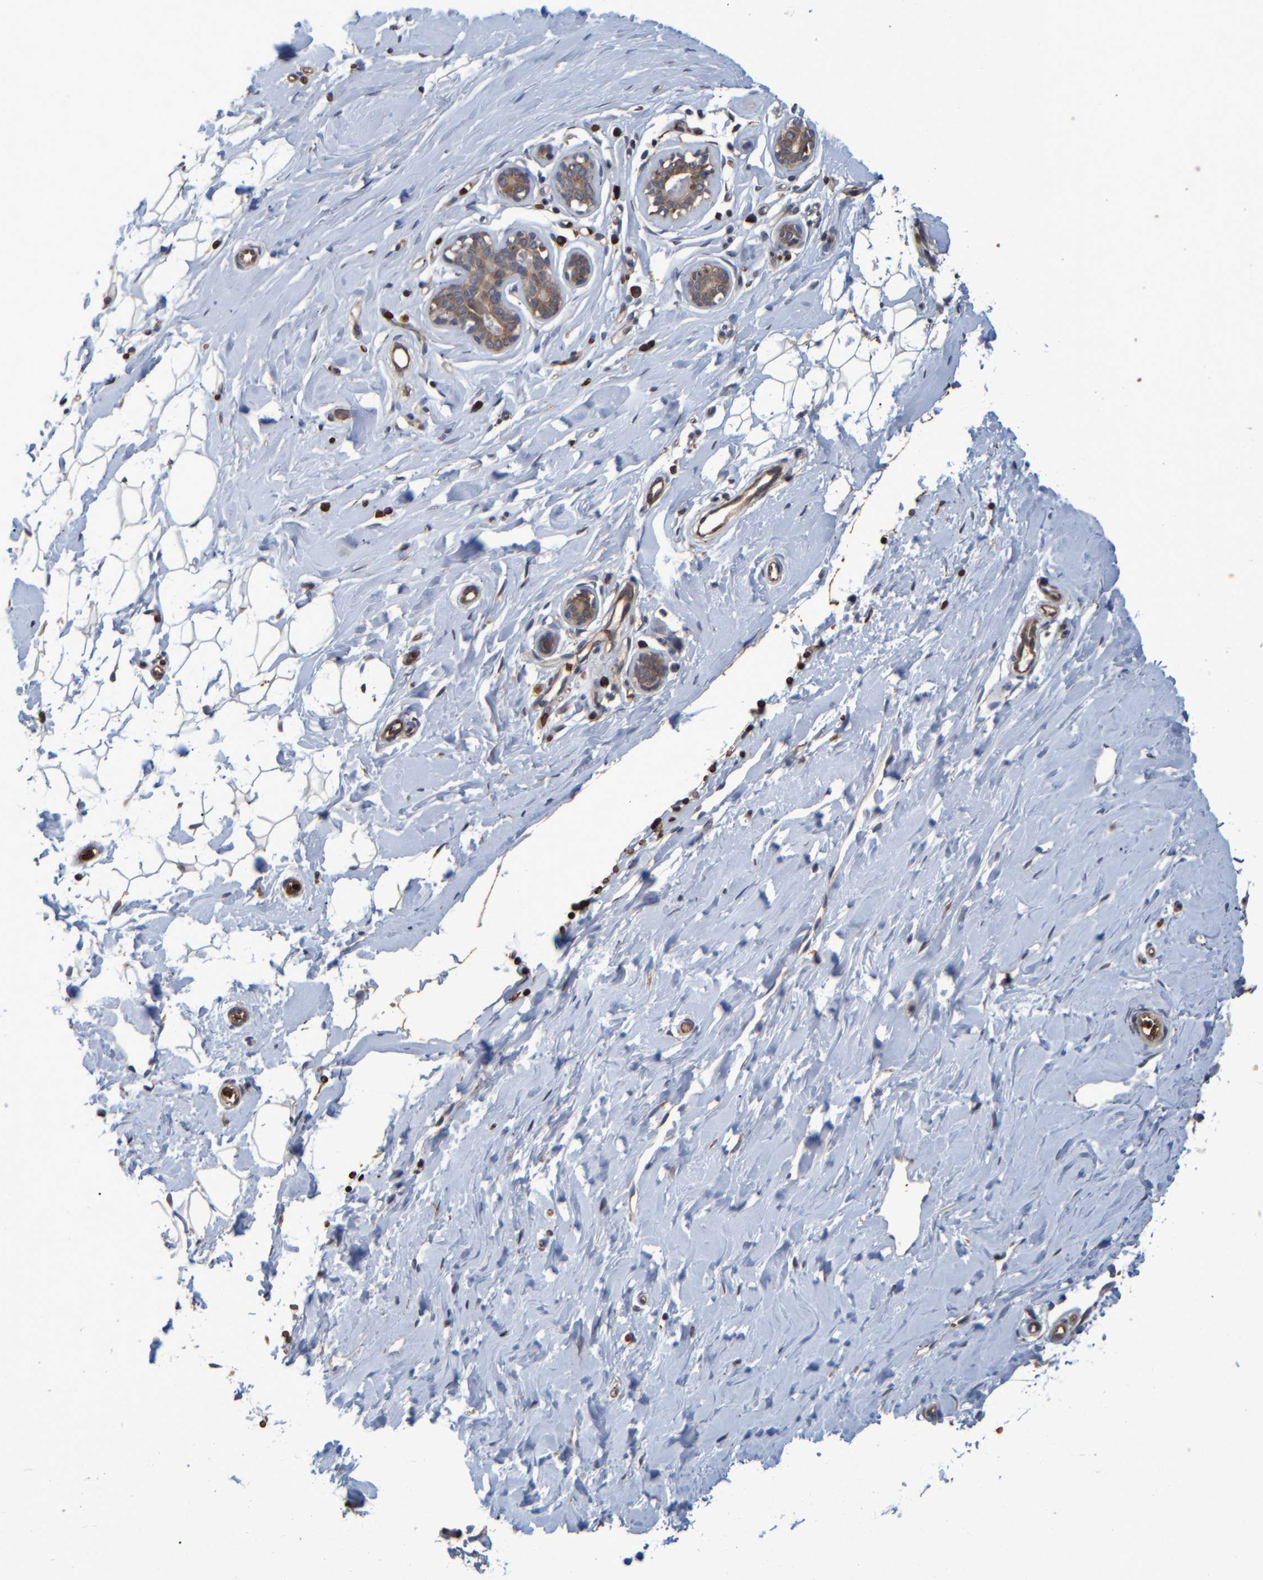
{"staining": {"intensity": "negative", "quantity": "none", "location": "none"}, "tissue": "breast", "cell_type": "Adipocytes", "image_type": "normal", "snomed": [{"axis": "morphology", "description": "Normal tissue, NOS"}, {"axis": "topography", "description": "Breast"}], "caption": "Adipocytes show no significant protein staining in unremarkable breast. (DAB (3,3'-diaminobenzidine) immunohistochemistry (IHC), high magnification).", "gene": "SPAG5", "patient": {"sex": "female", "age": 23}}